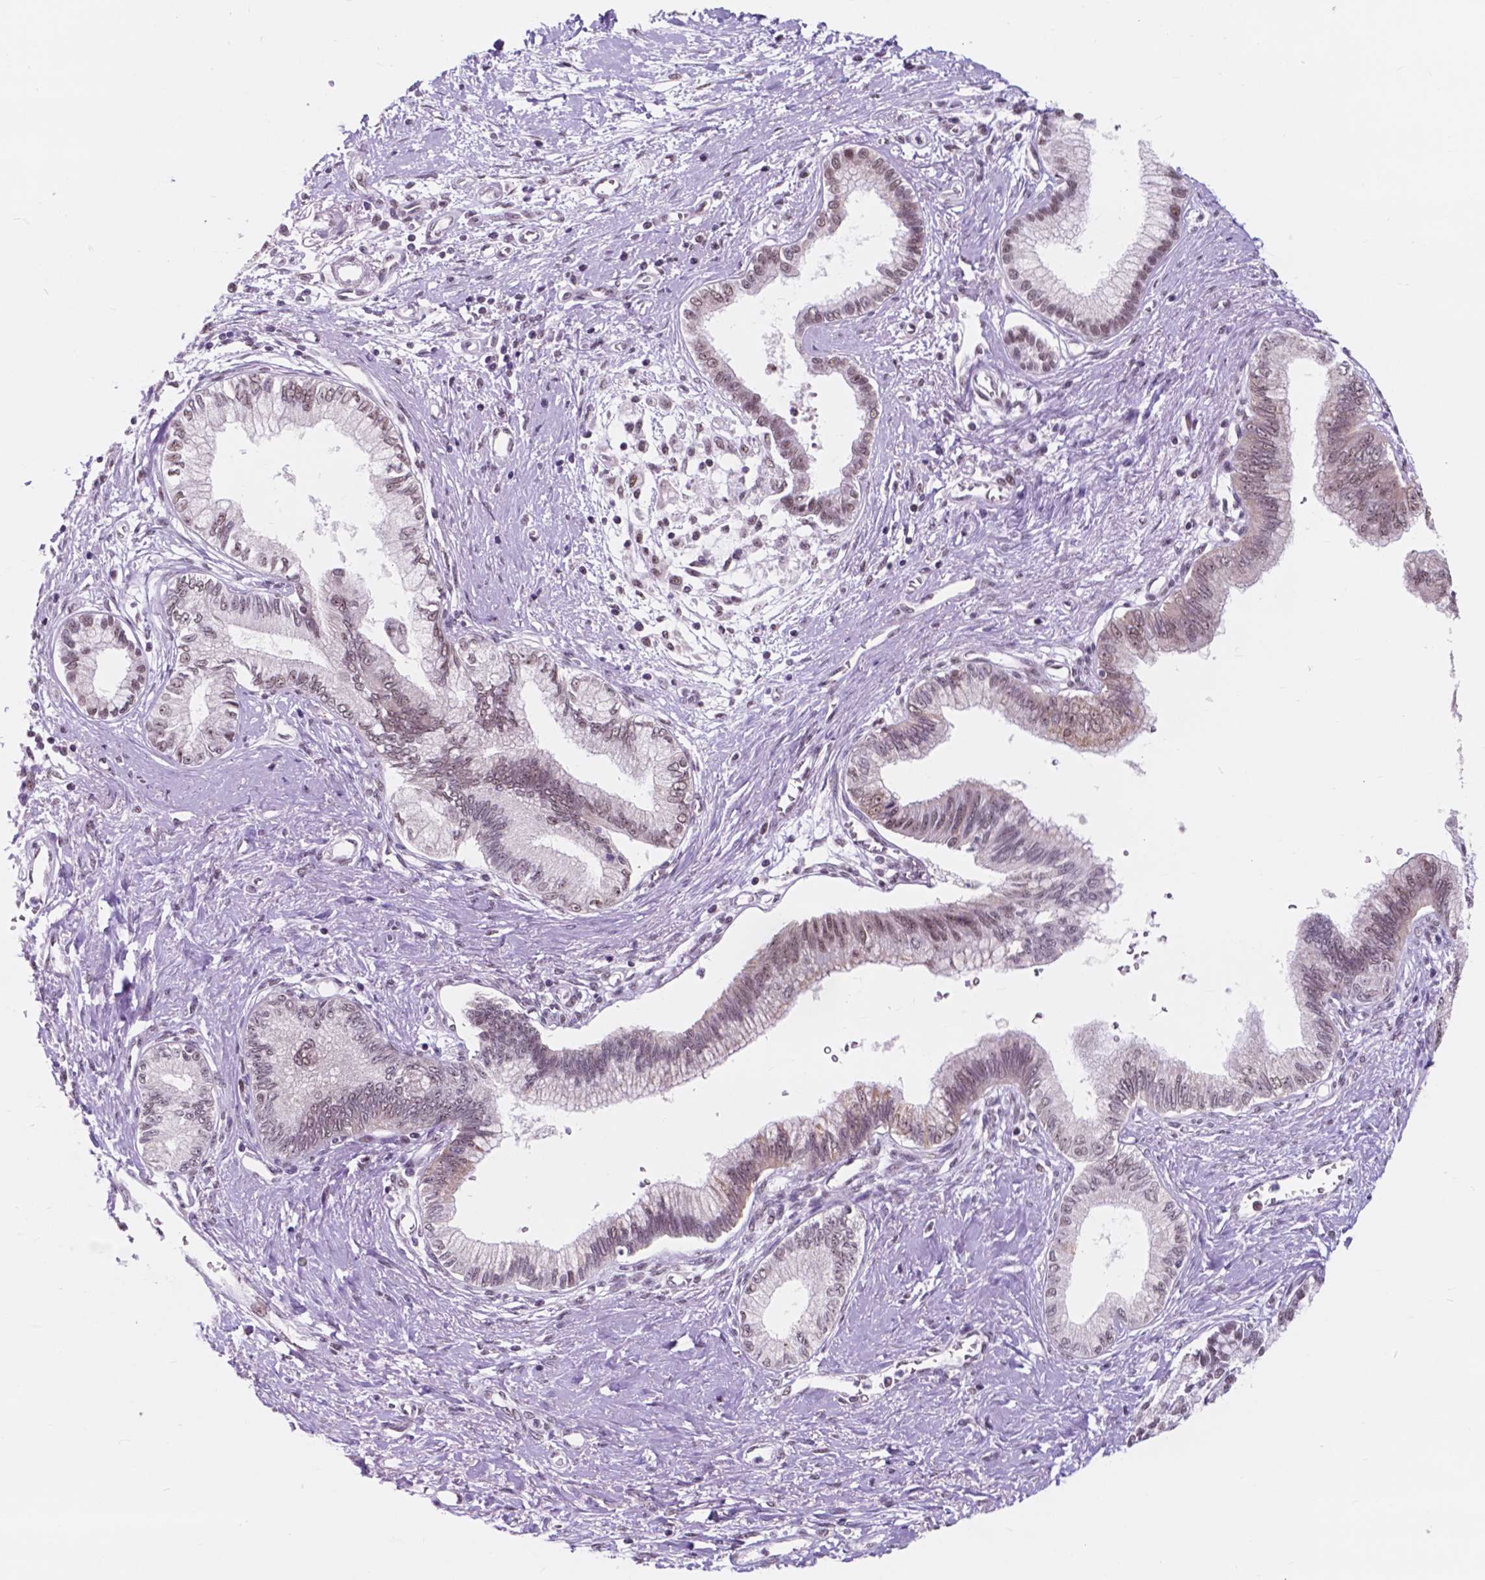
{"staining": {"intensity": "weak", "quantity": "25%-75%", "location": "nuclear"}, "tissue": "pancreatic cancer", "cell_type": "Tumor cells", "image_type": "cancer", "snomed": [{"axis": "morphology", "description": "Adenocarcinoma, NOS"}, {"axis": "topography", "description": "Pancreas"}], "caption": "Protein staining of pancreatic cancer tissue reveals weak nuclear staining in about 25%-75% of tumor cells.", "gene": "BCAS2", "patient": {"sex": "female", "age": 77}}